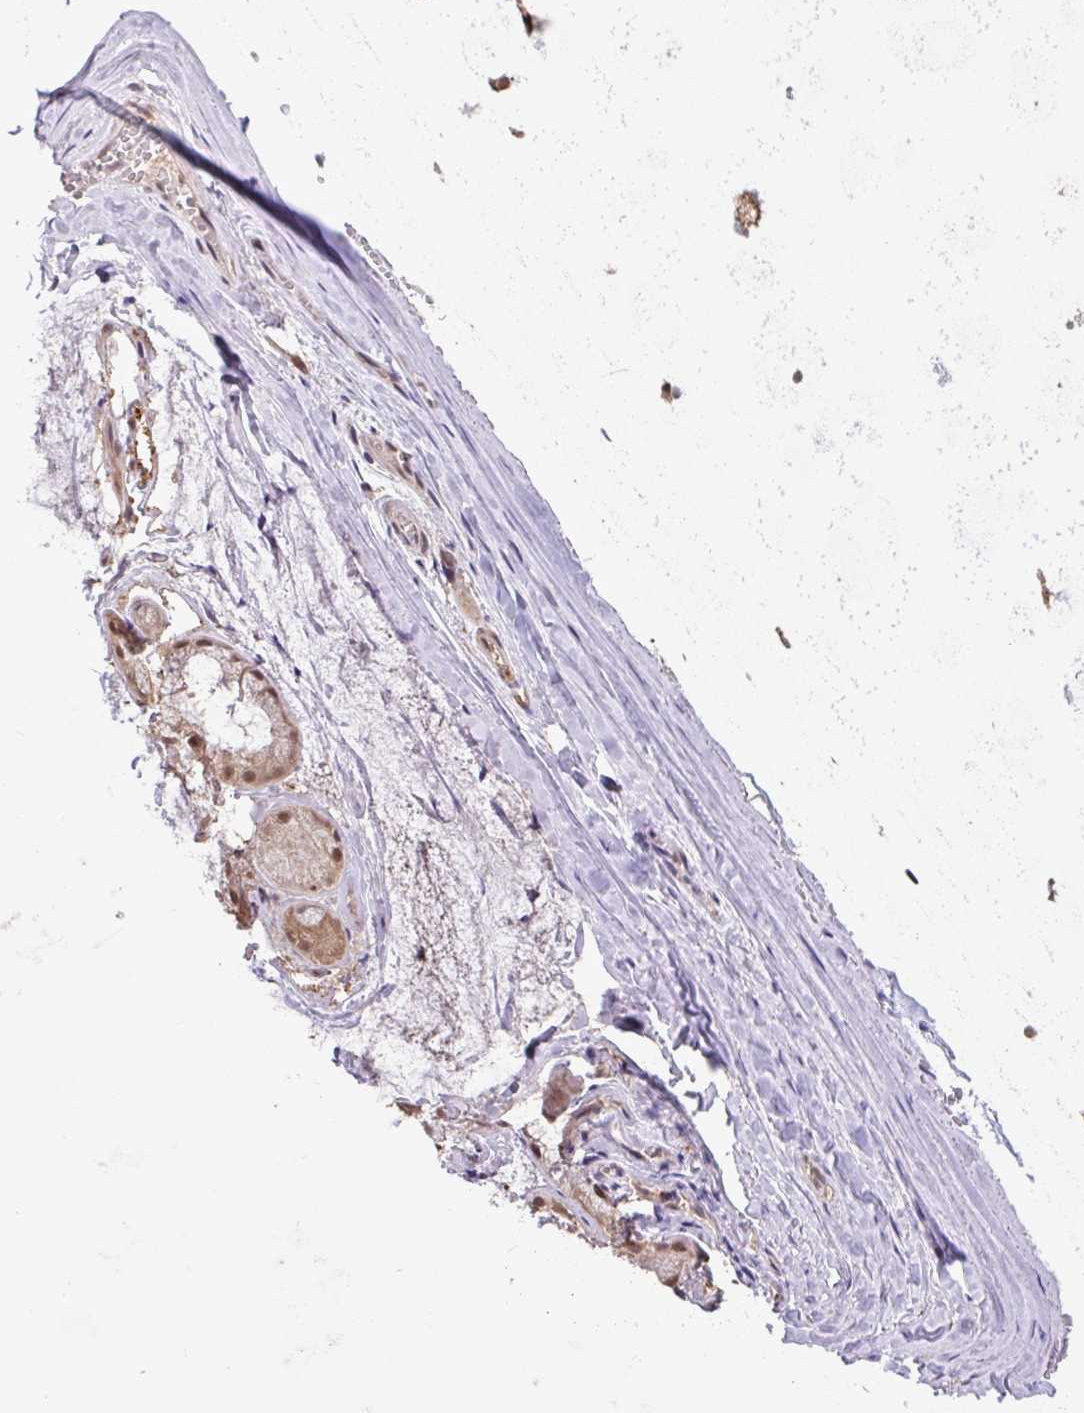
{"staining": {"intensity": "moderate", "quantity": ">75%", "location": "cytoplasmic/membranous"}, "tissue": "soft tissue", "cell_type": "Chondrocytes", "image_type": "normal", "snomed": [{"axis": "morphology", "description": "Normal tissue, NOS"}, {"axis": "topography", "description": "Cartilage tissue"}, {"axis": "topography", "description": "Nasopharynx"}, {"axis": "topography", "description": "Thyroid gland"}], "caption": "Immunohistochemical staining of unremarkable human soft tissue exhibits medium levels of moderate cytoplasmic/membranous positivity in about >75% of chondrocytes.", "gene": "C12orf57", "patient": {"sex": "male", "age": 63}}